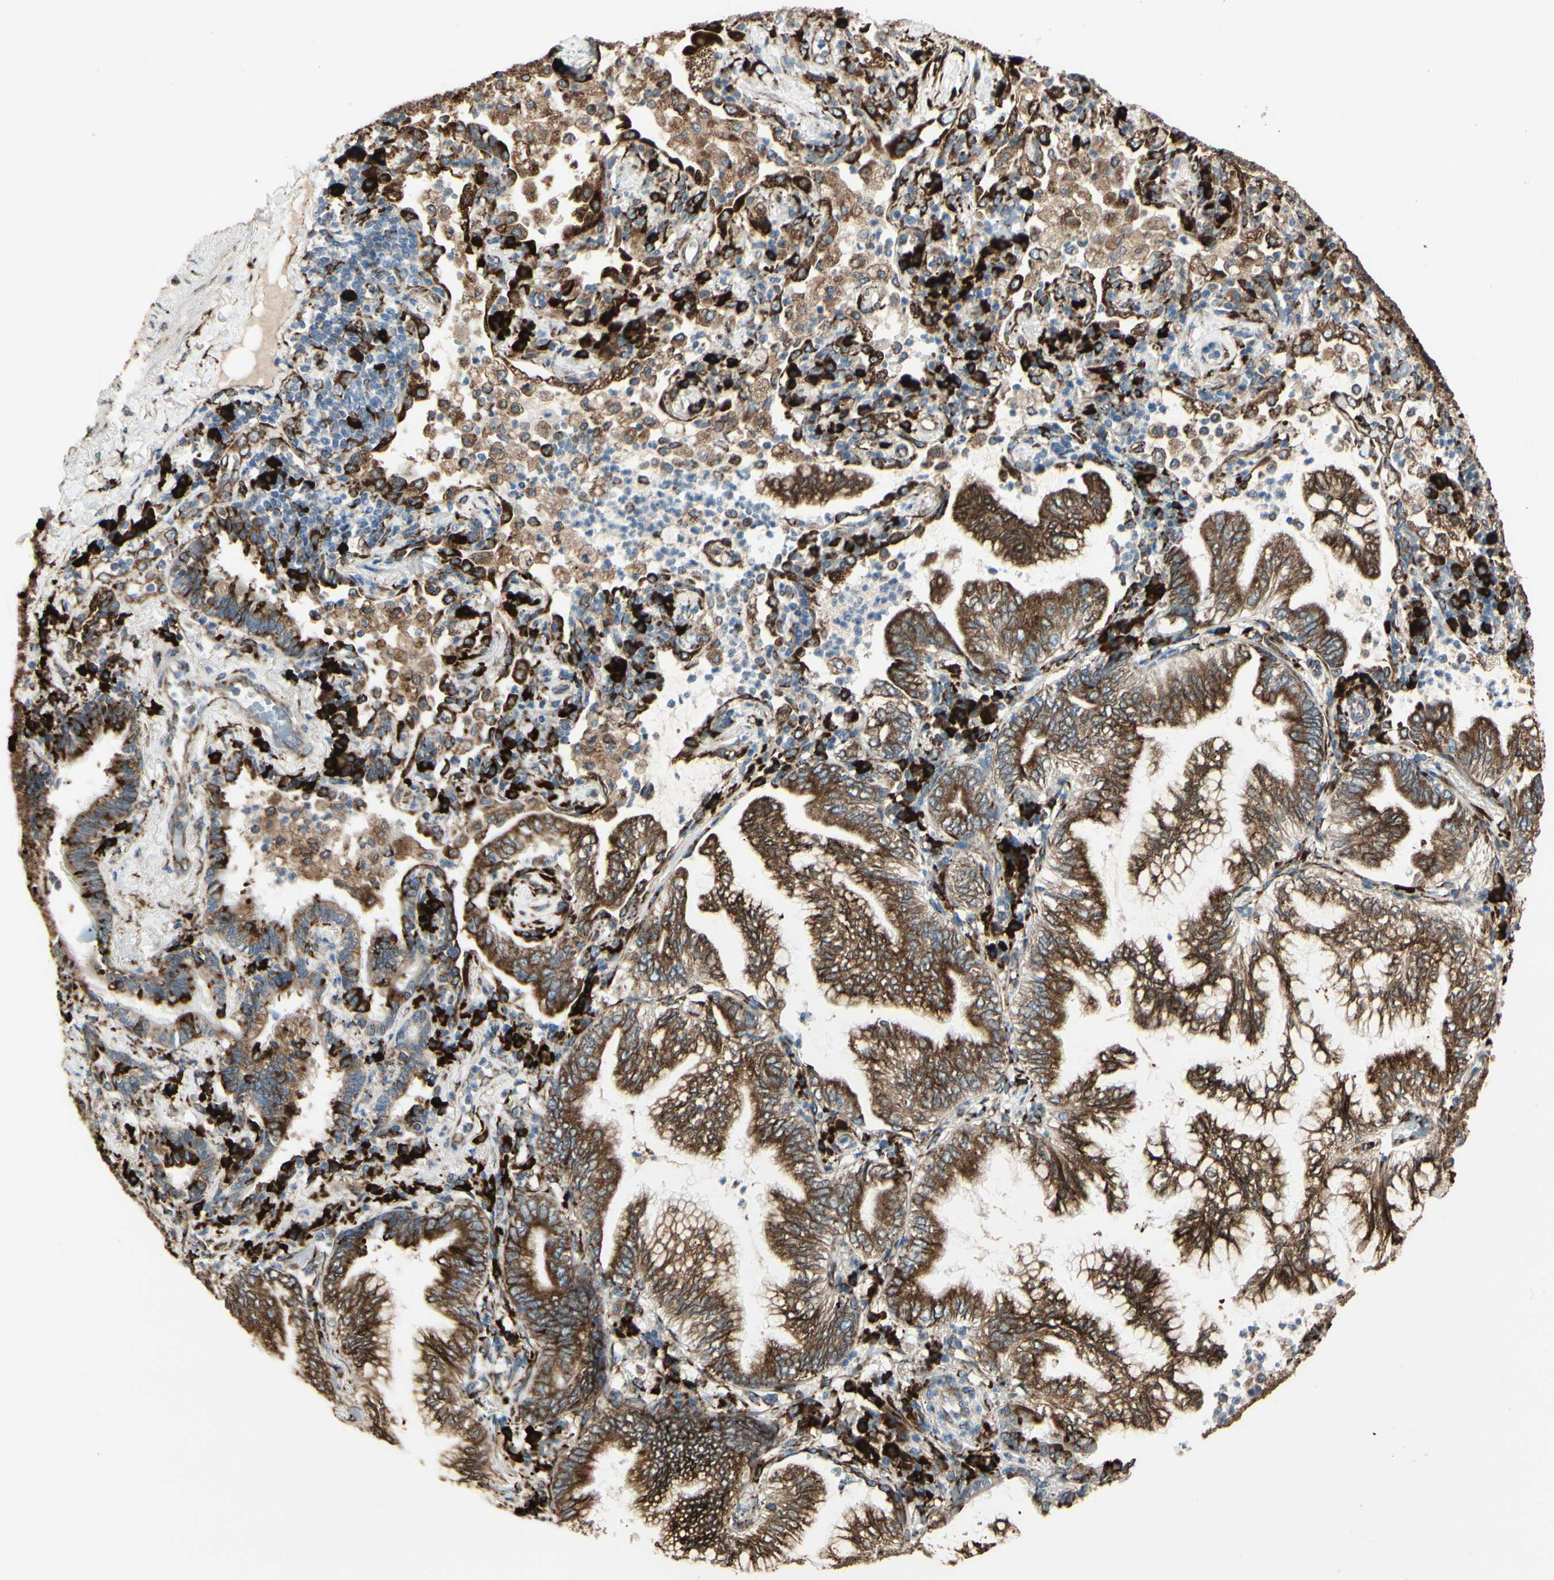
{"staining": {"intensity": "strong", "quantity": ">75%", "location": "cytoplasmic/membranous"}, "tissue": "lung cancer", "cell_type": "Tumor cells", "image_type": "cancer", "snomed": [{"axis": "morphology", "description": "Normal tissue, NOS"}, {"axis": "morphology", "description": "Adenocarcinoma, NOS"}, {"axis": "topography", "description": "Bronchus"}, {"axis": "topography", "description": "Lung"}], "caption": "Lung adenocarcinoma stained with a brown dye exhibits strong cytoplasmic/membranous positive staining in approximately >75% of tumor cells.", "gene": "RRBP1", "patient": {"sex": "female", "age": 70}}